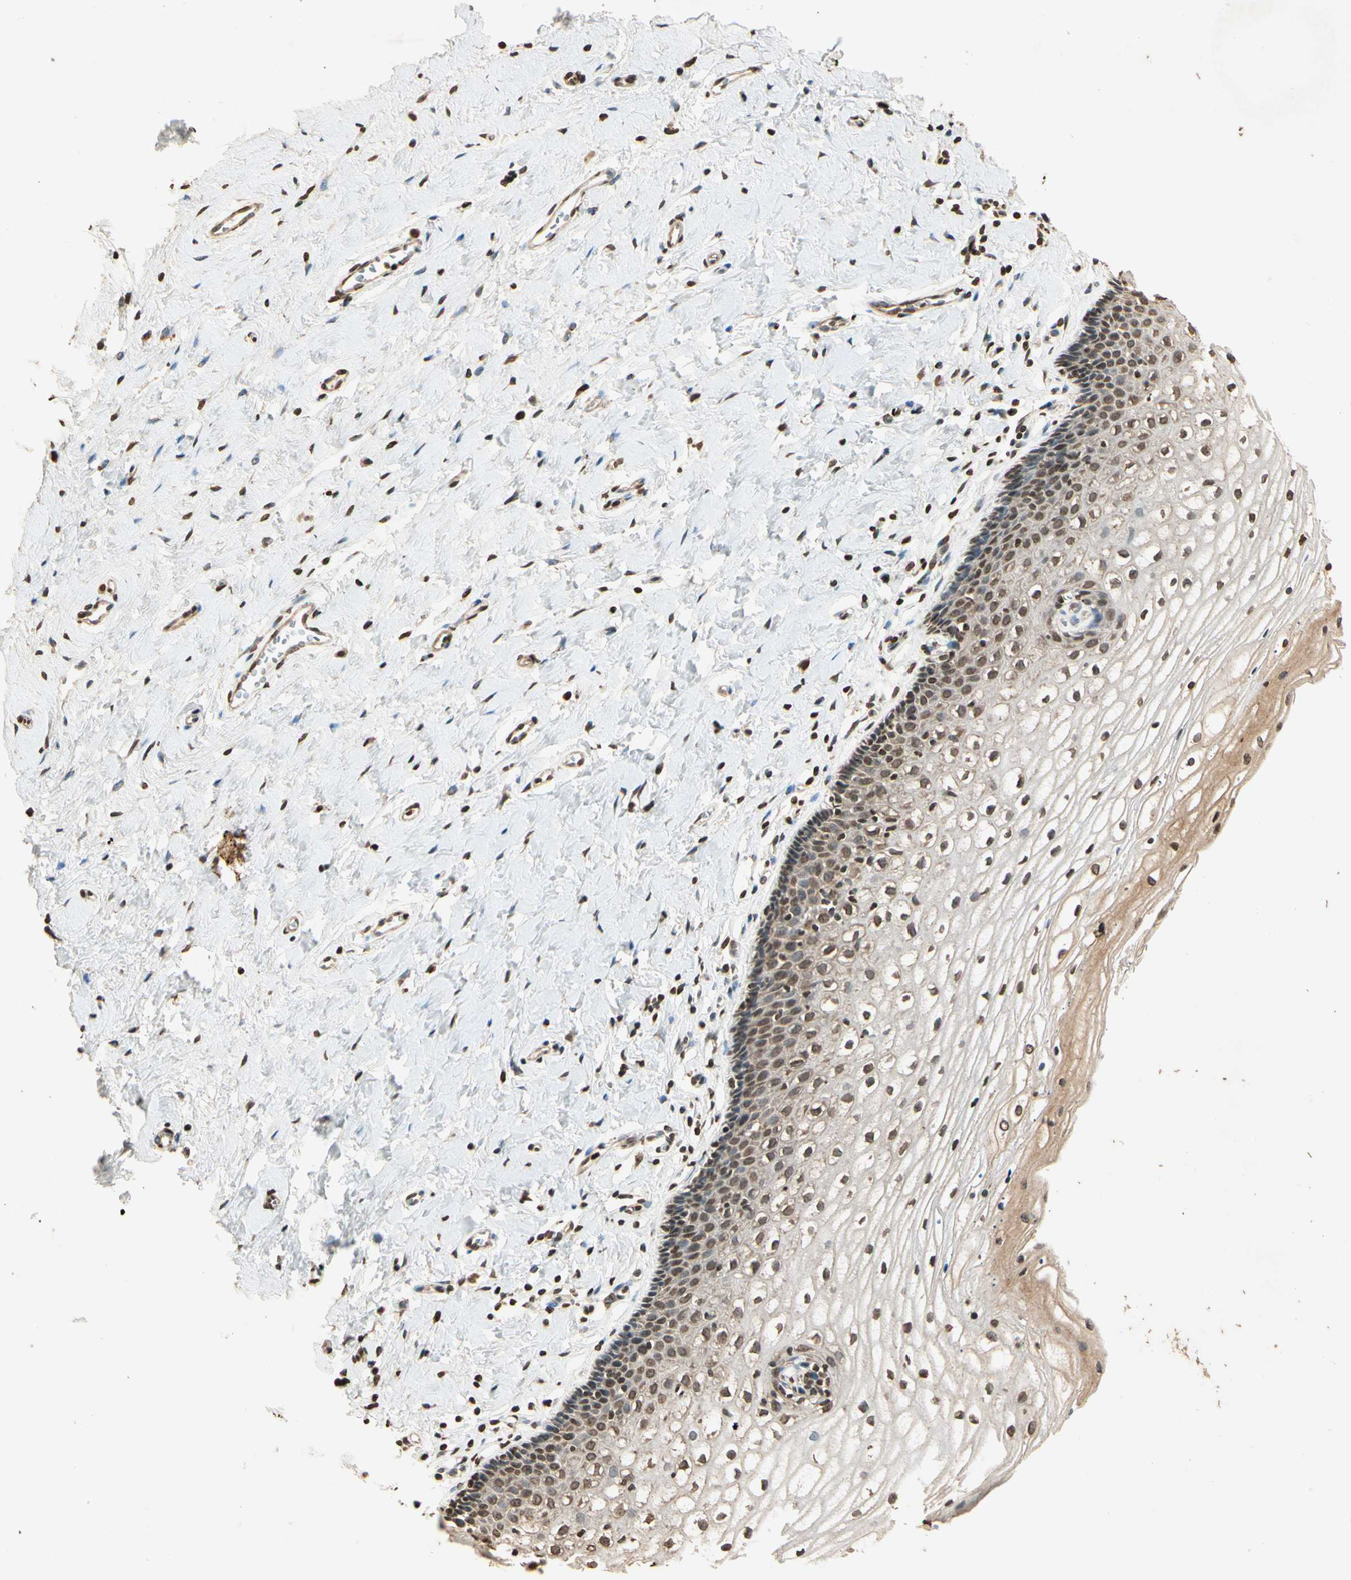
{"staining": {"intensity": "weak", "quantity": "25%-75%", "location": "cytoplasmic/membranous,nuclear"}, "tissue": "vagina", "cell_type": "Squamous epithelial cells", "image_type": "normal", "snomed": [{"axis": "morphology", "description": "Normal tissue, NOS"}, {"axis": "topography", "description": "Soft tissue"}, {"axis": "topography", "description": "Vagina"}], "caption": "Protein analysis of benign vagina exhibits weak cytoplasmic/membranous,nuclear staining in about 25%-75% of squamous epithelial cells.", "gene": "TOP1", "patient": {"sex": "female", "age": 61}}